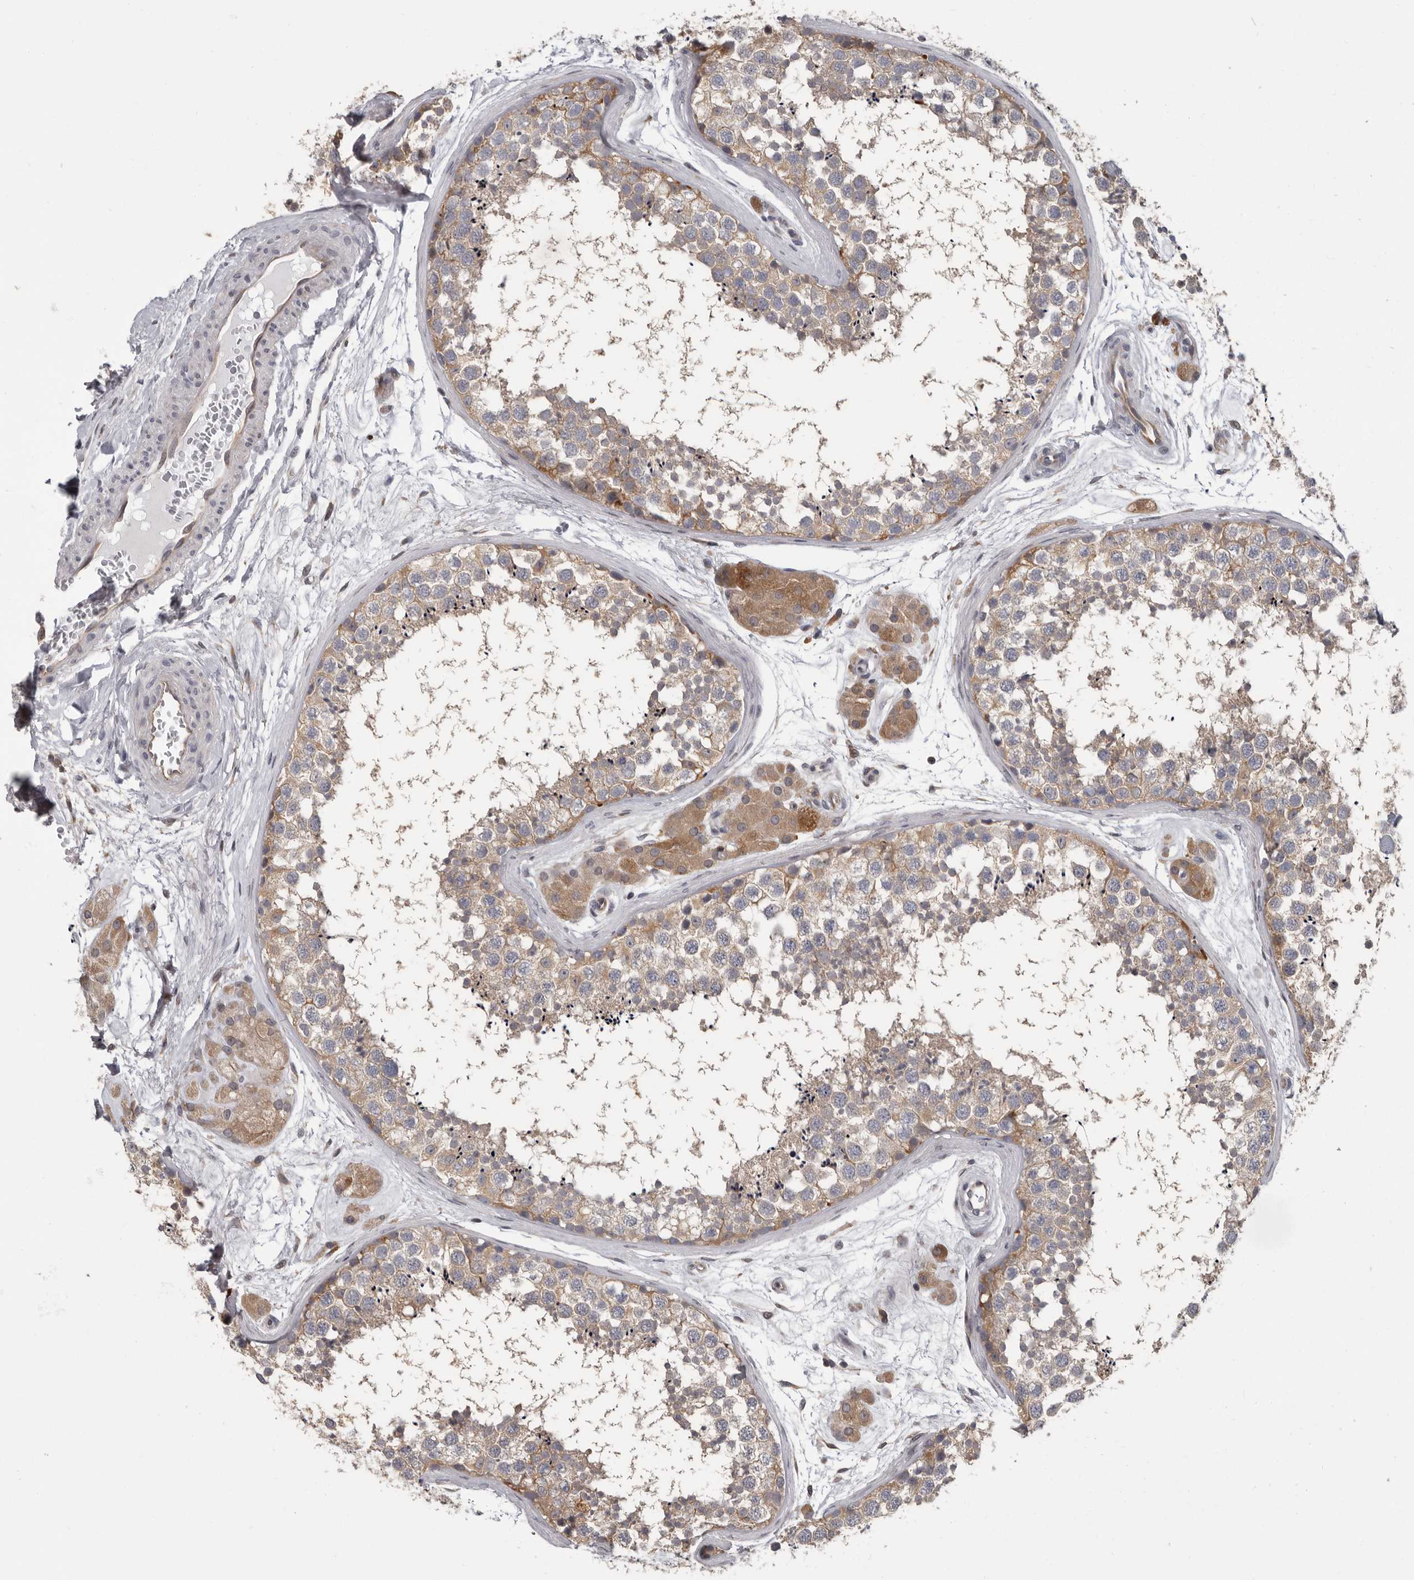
{"staining": {"intensity": "moderate", "quantity": ">75%", "location": "cytoplasmic/membranous"}, "tissue": "testis", "cell_type": "Cells in seminiferous ducts", "image_type": "normal", "snomed": [{"axis": "morphology", "description": "Normal tissue, NOS"}, {"axis": "topography", "description": "Testis"}], "caption": "Moderate cytoplasmic/membranous positivity for a protein is appreciated in about >75% of cells in seminiferous ducts of normal testis using IHC.", "gene": "FGFR4", "patient": {"sex": "male", "age": 56}}